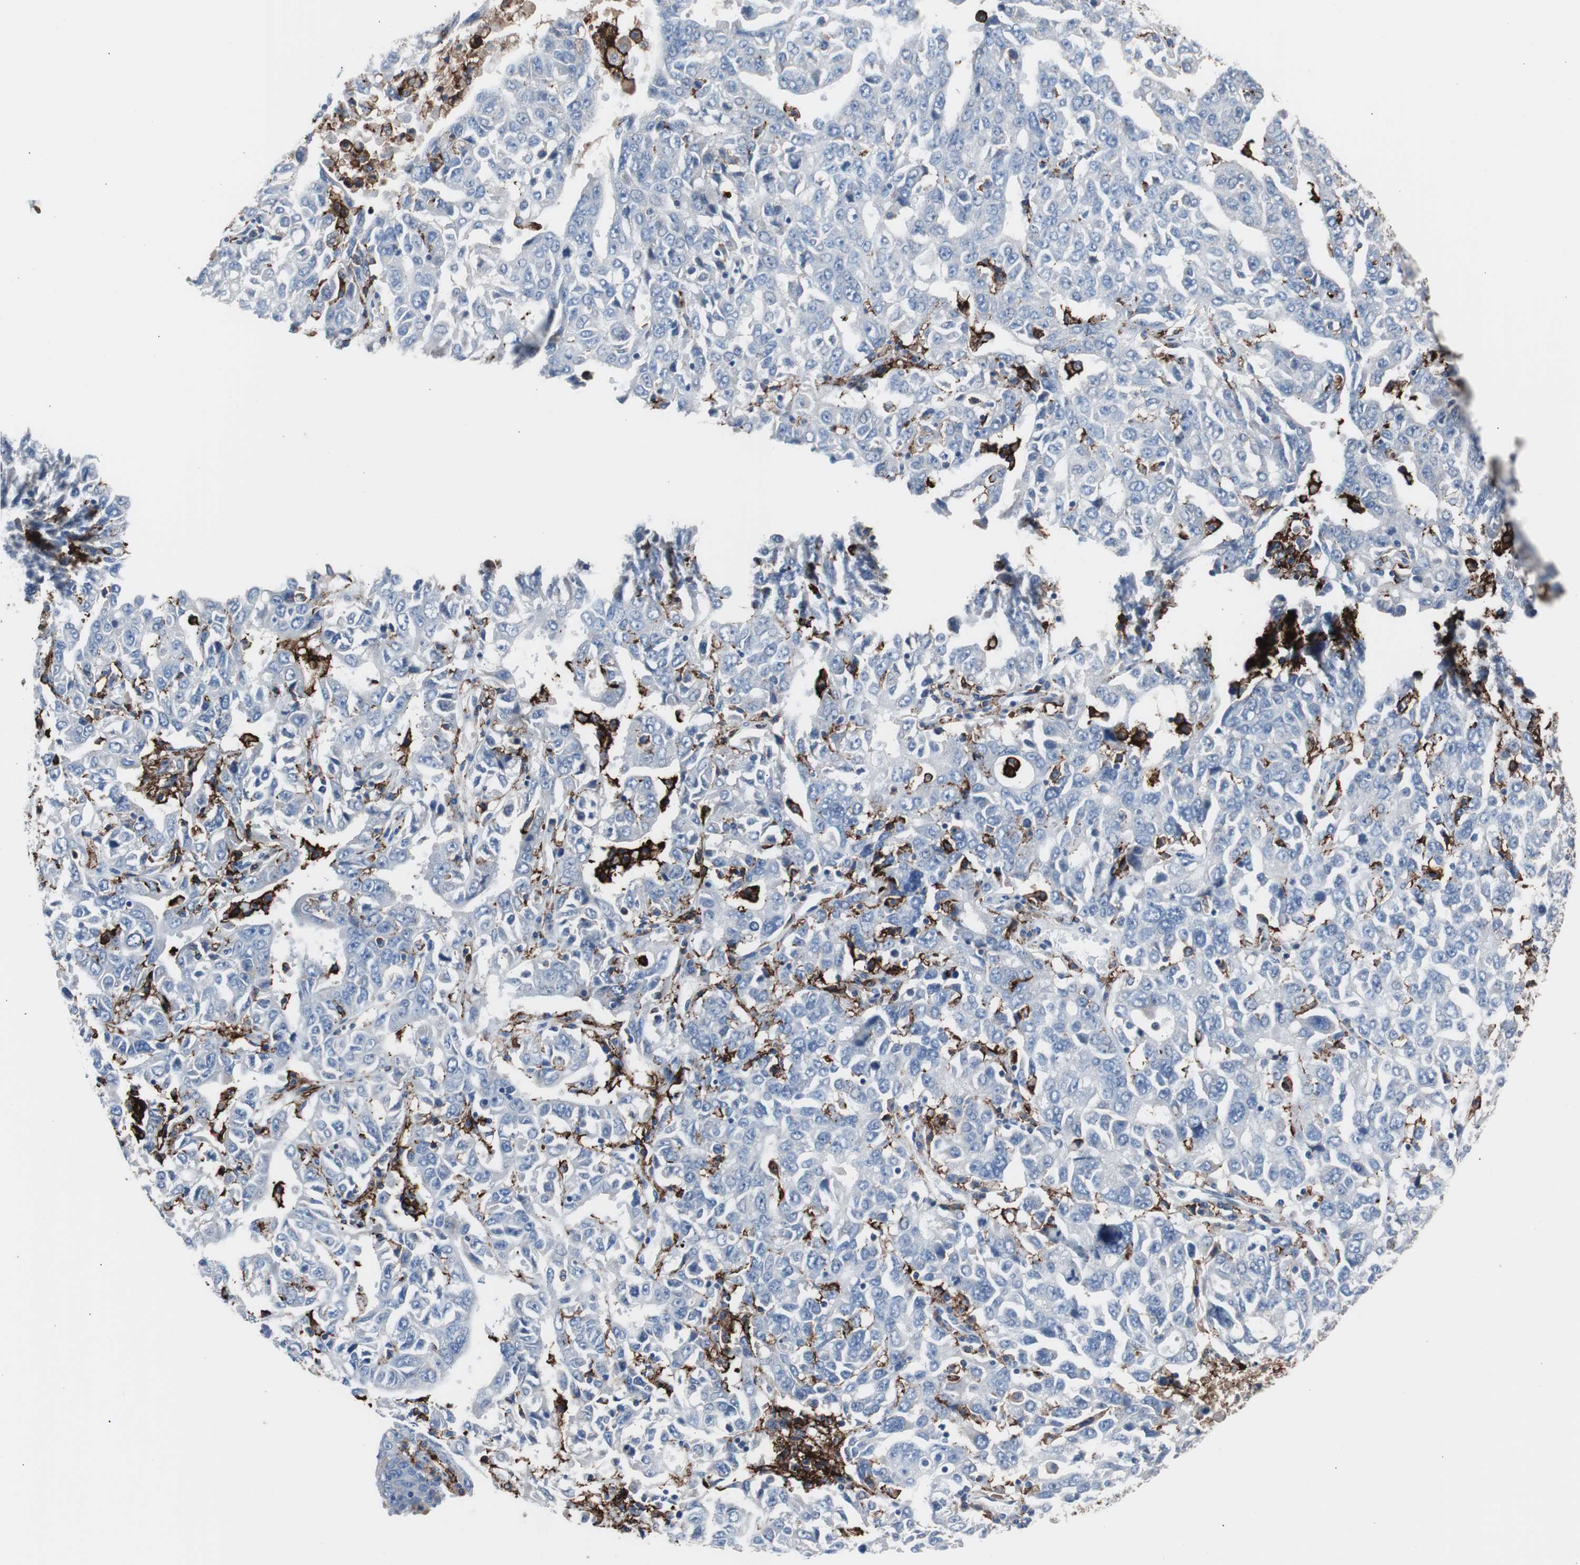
{"staining": {"intensity": "negative", "quantity": "none", "location": "none"}, "tissue": "ovarian cancer", "cell_type": "Tumor cells", "image_type": "cancer", "snomed": [{"axis": "morphology", "description": "Carcinoma, endometroid"}, {"axis": "topography", "description": "Ovary"}], "caption": "The histopathology image displays no staining of tumor cells in ovarian cancer.", "gene": "FCGR2B", "patient": {"sex": "female", "age": 62}}